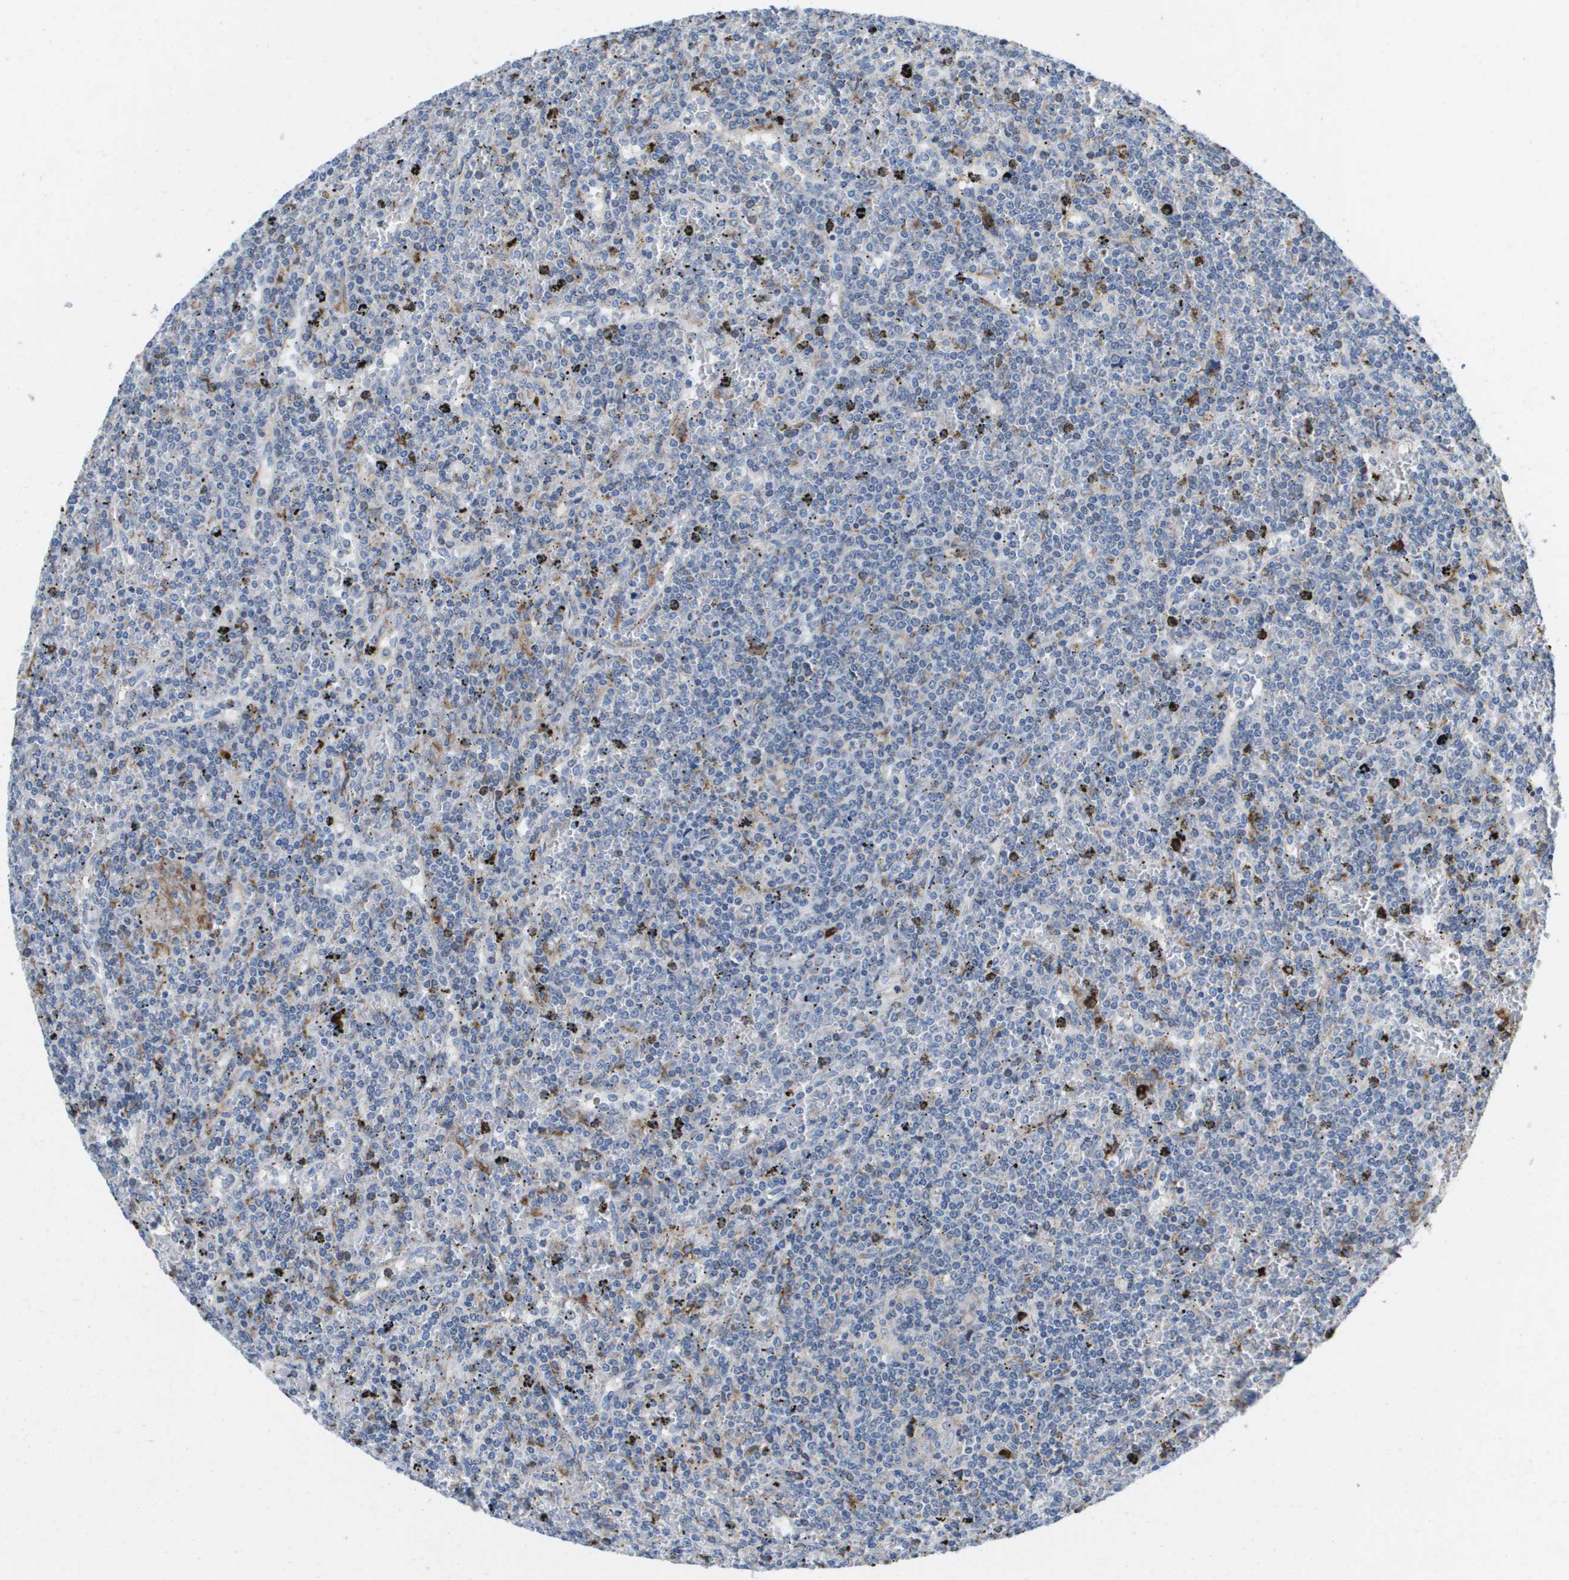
{"staining": {"intensity": "negative", "quantity": "none", "location": "none"}, "tissue": "lymphoma", "cell_type": "Tumor cells", "image_type": "cancer", "snomed": [{"axis": "morphology", "description": "Malignant lymphoma, non-Hodgkin's type, Low grade"}, {"axis": "topography", "description": "Spleen"}], "caption": "Immunohistochemistry photomicrograph of low-grade malignant lymphoma, non-Hodgkin's type stained for a protein (brown), which exhibits no expression in tumor cells.", "gene": "CD3G", "patient": {"sex": "female", "age": 19}}